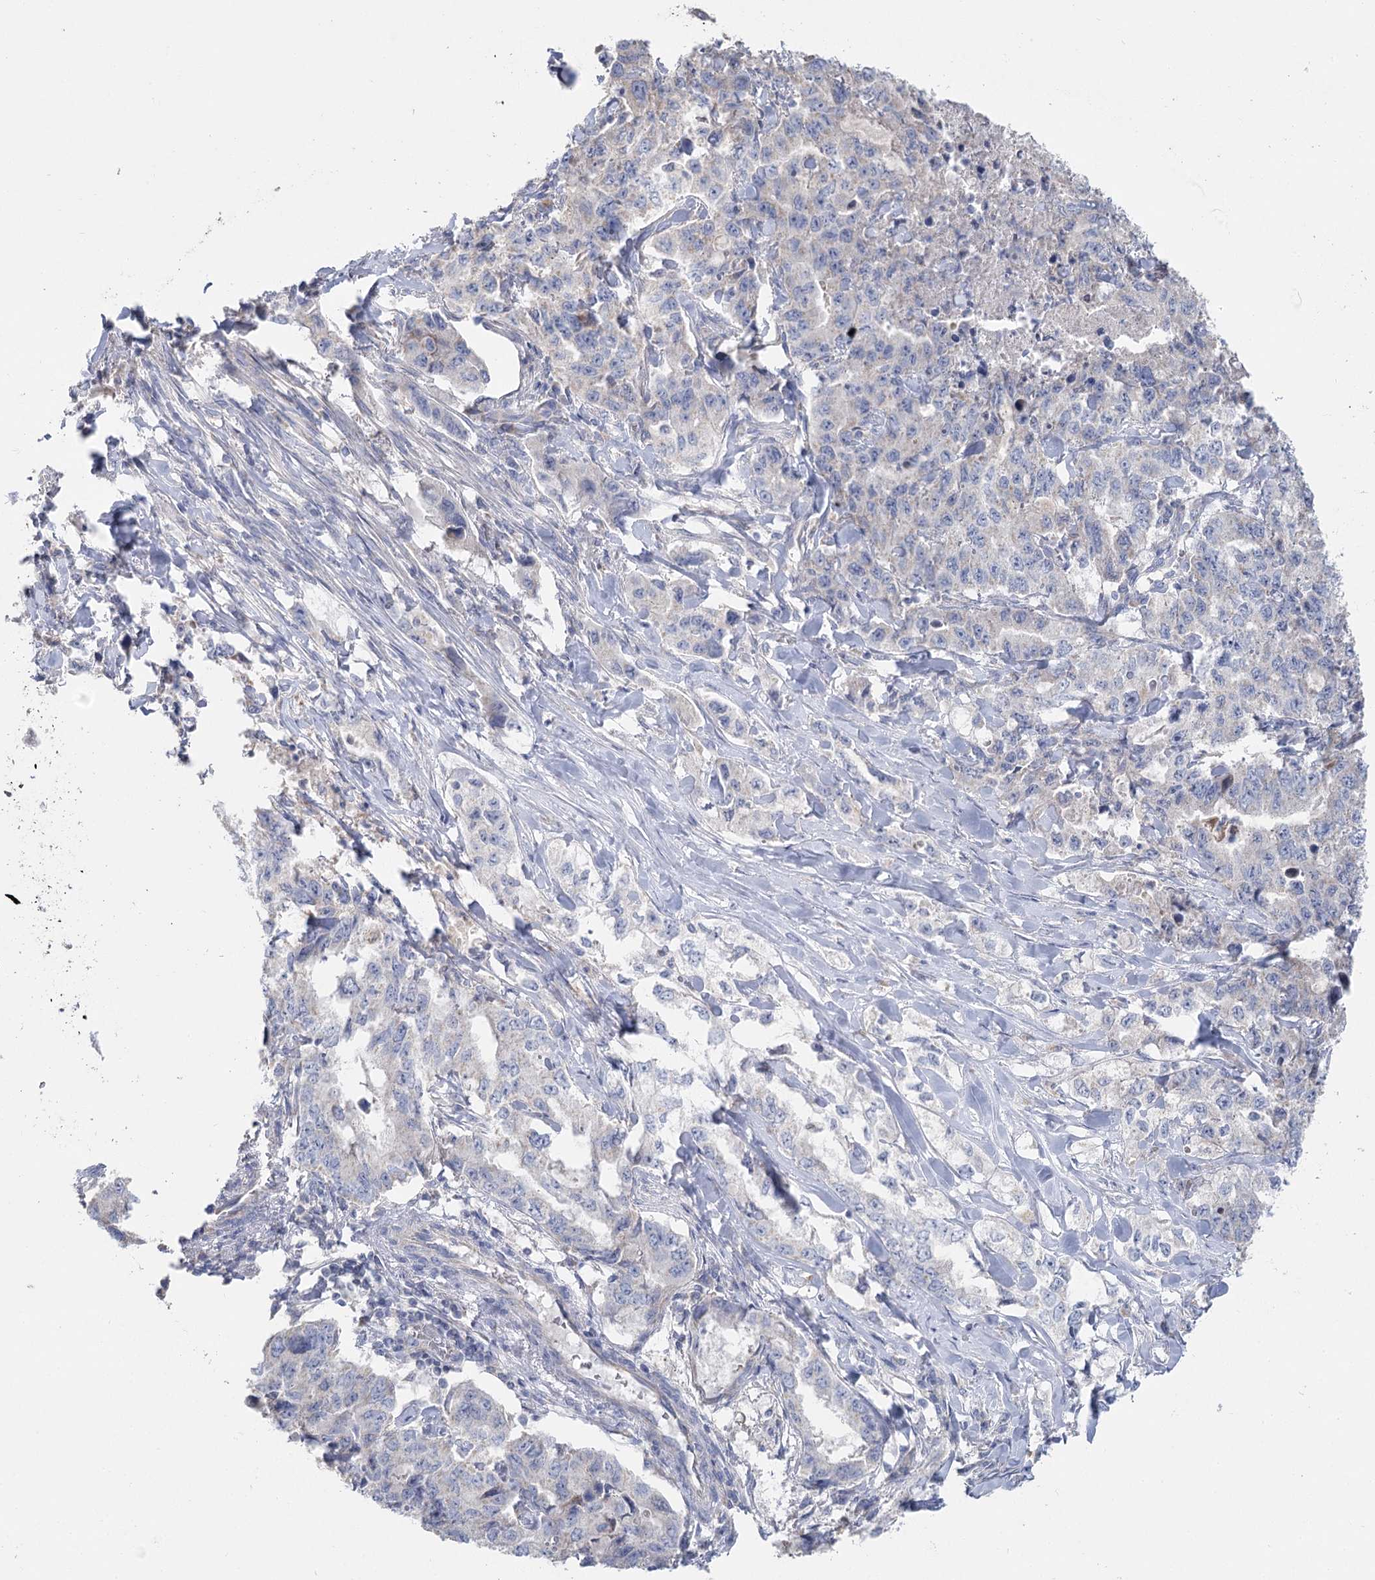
{"staining": {"intensity": "negative", "quantity": "none", "location": "none"}, "tissue": "lung cancer", "cell_type": "Tumor cells", "image_type": "cancer", "snomed": [{"axis": "morphology", "description": "Adenocarcinoma, NOS"}, {"axis": "topography", "description": "Lung"}], "caption": "IHC of lung adenocarcinoma demonstrates no staining in tumor cells. Nuclei are stained in blue.", "gene": "TMEM187", "patient": {"sex": "female", "age": 51}}